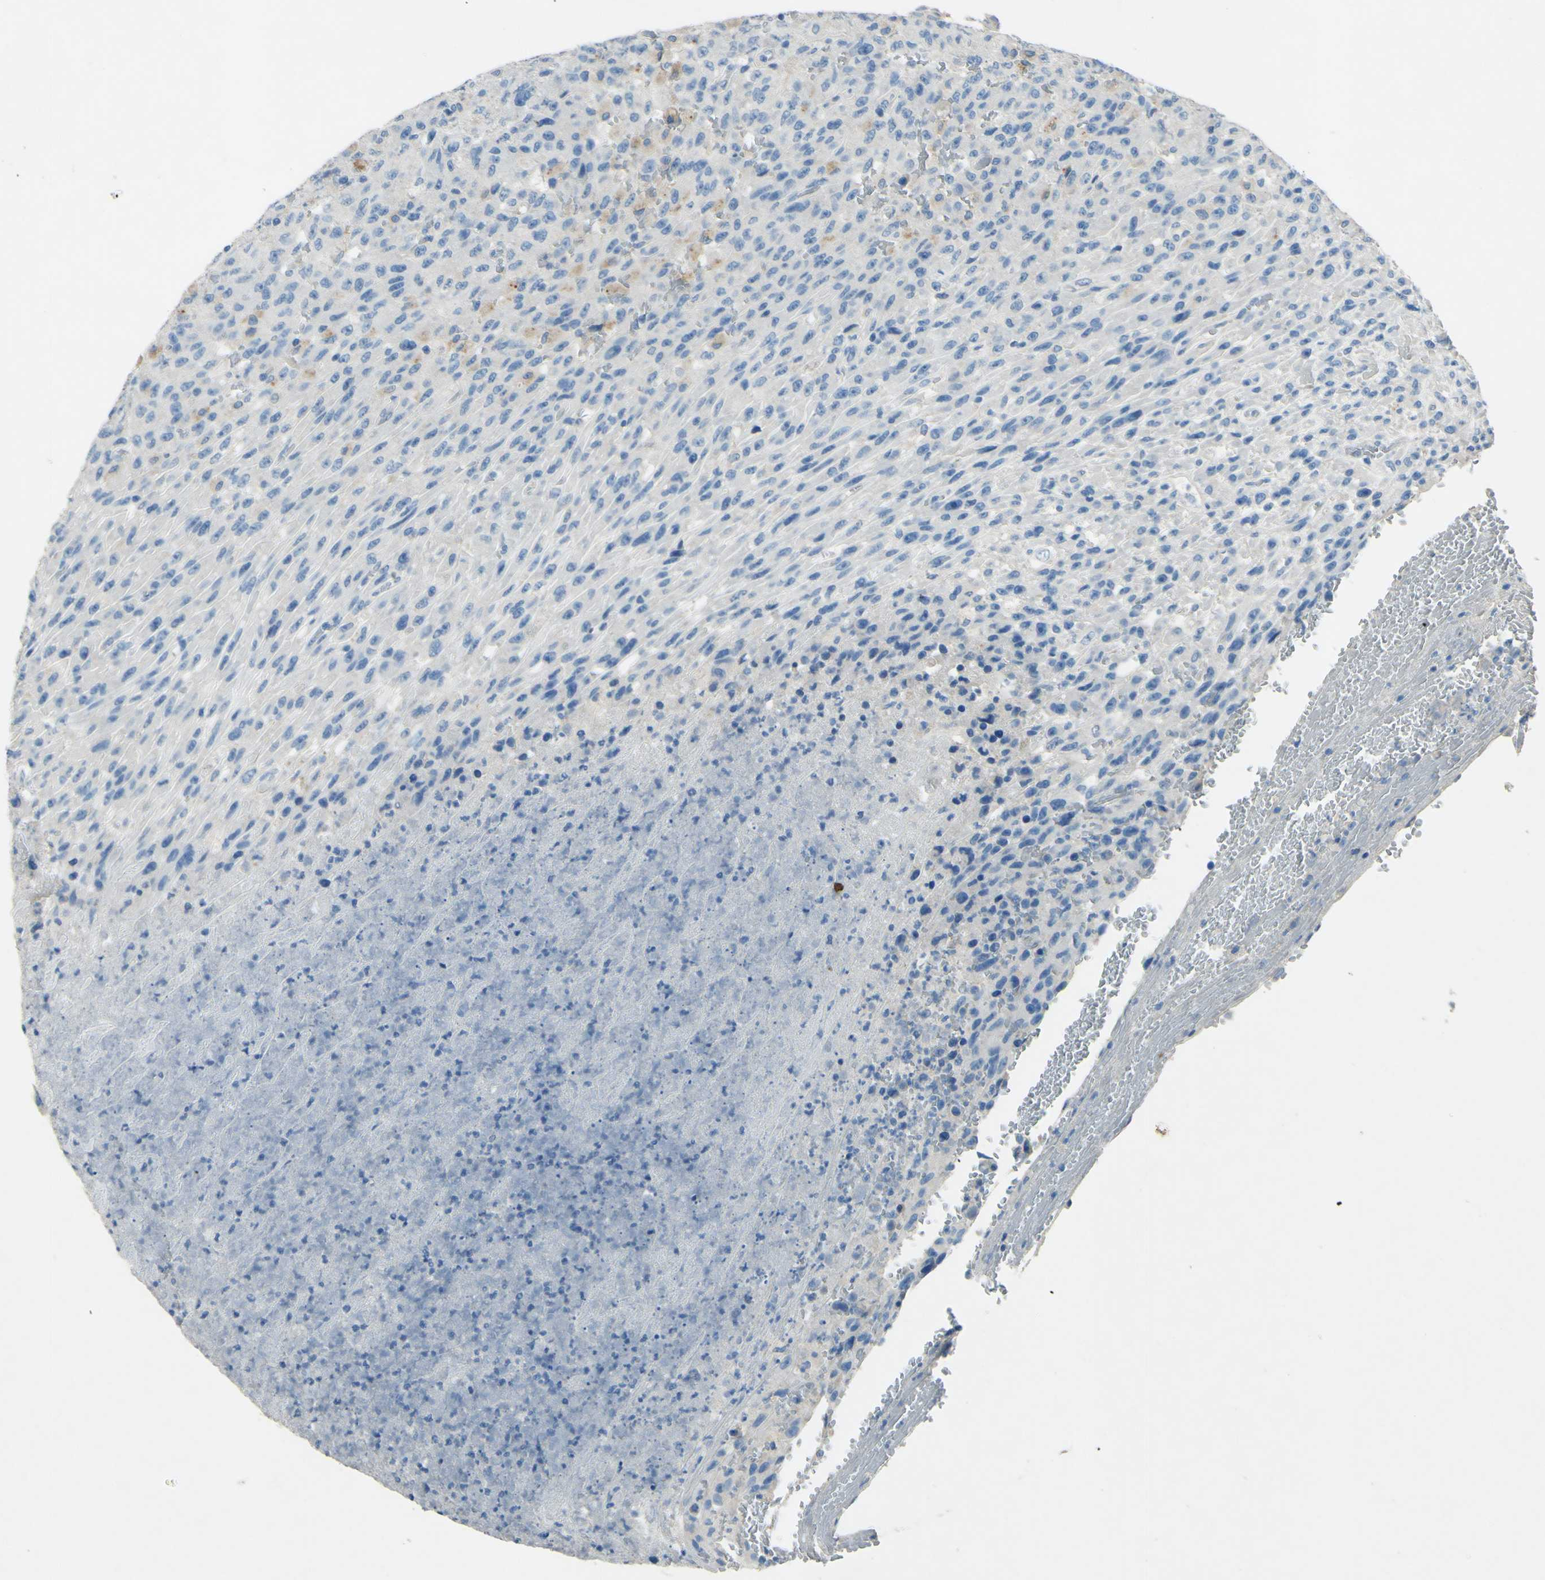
{"staining": {"intensity": "negative", "quantity": "none", "location": "none"}, "tissue": "urothelial cancer", "cell_type": "Tumor cells", "image_type": "cancer", "snomed": [{"axis": "morphology", "description": "Urothelial carcinoma, High grade"}, {"axis": "topography", "description": "Urinary bladder"}], "caption": "Tumor cells show no significant protein staining in urothelial cancer.", "gene": "CDH10", "patient": {"sex": "male", "age": 66}}